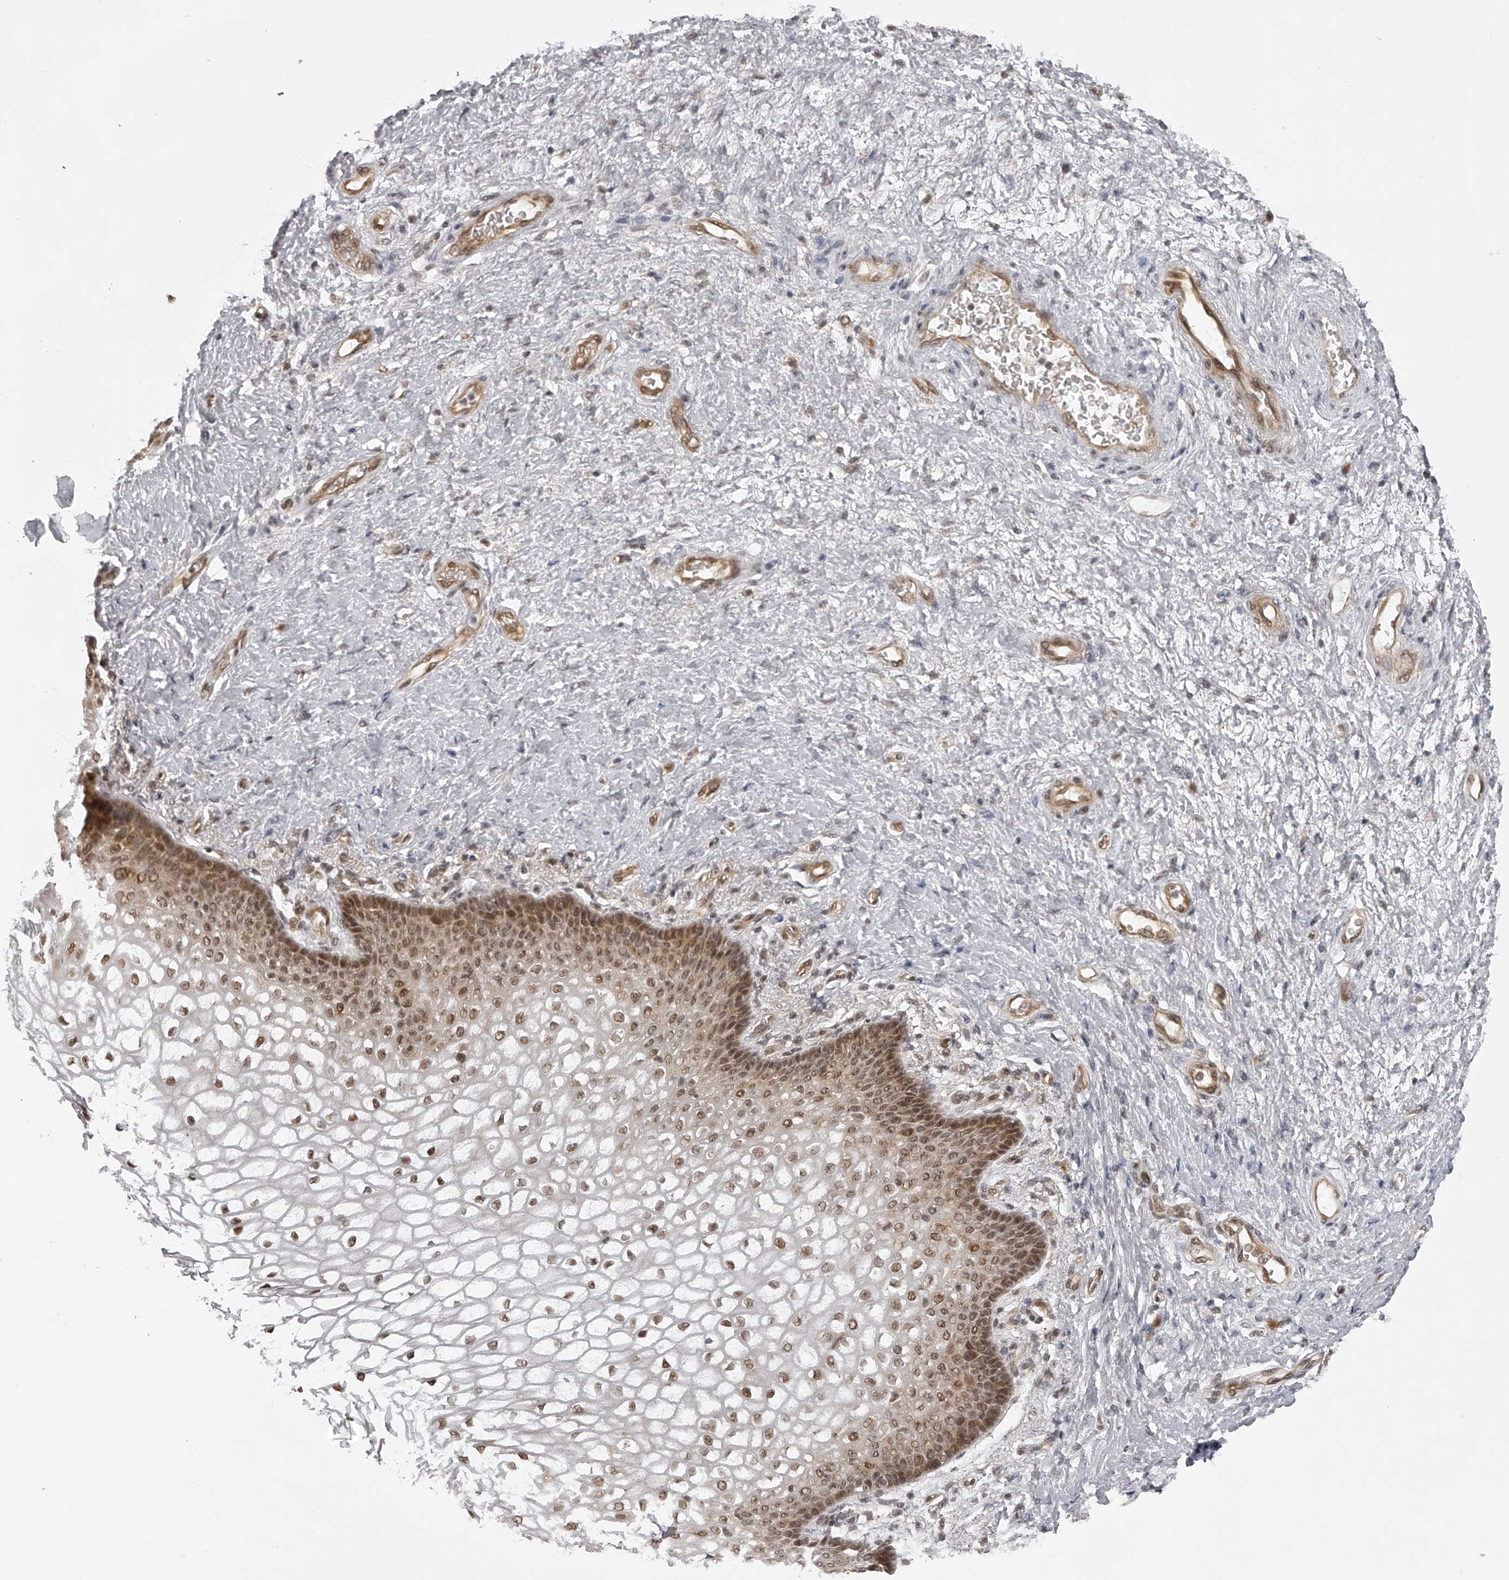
{"staining": {"intensity": "moderate", "quantity": "25%-75%", "location": "nuclear"}, "tissue": "vagina", "cell_type": "Squamous epithelial cells", "image_type": "normal", "snomed": [{"axis": "morphology", "description": "Normal tissue, NOS"}, {"axis": "topography", "description": "Vagina"}], "caption": "Benign vagina shows moderate nuclear expression in about 25%-75% of squamous epithelial cells.", "gene": "ODF2L", "patient": {"sex": "female", "age": 60}}